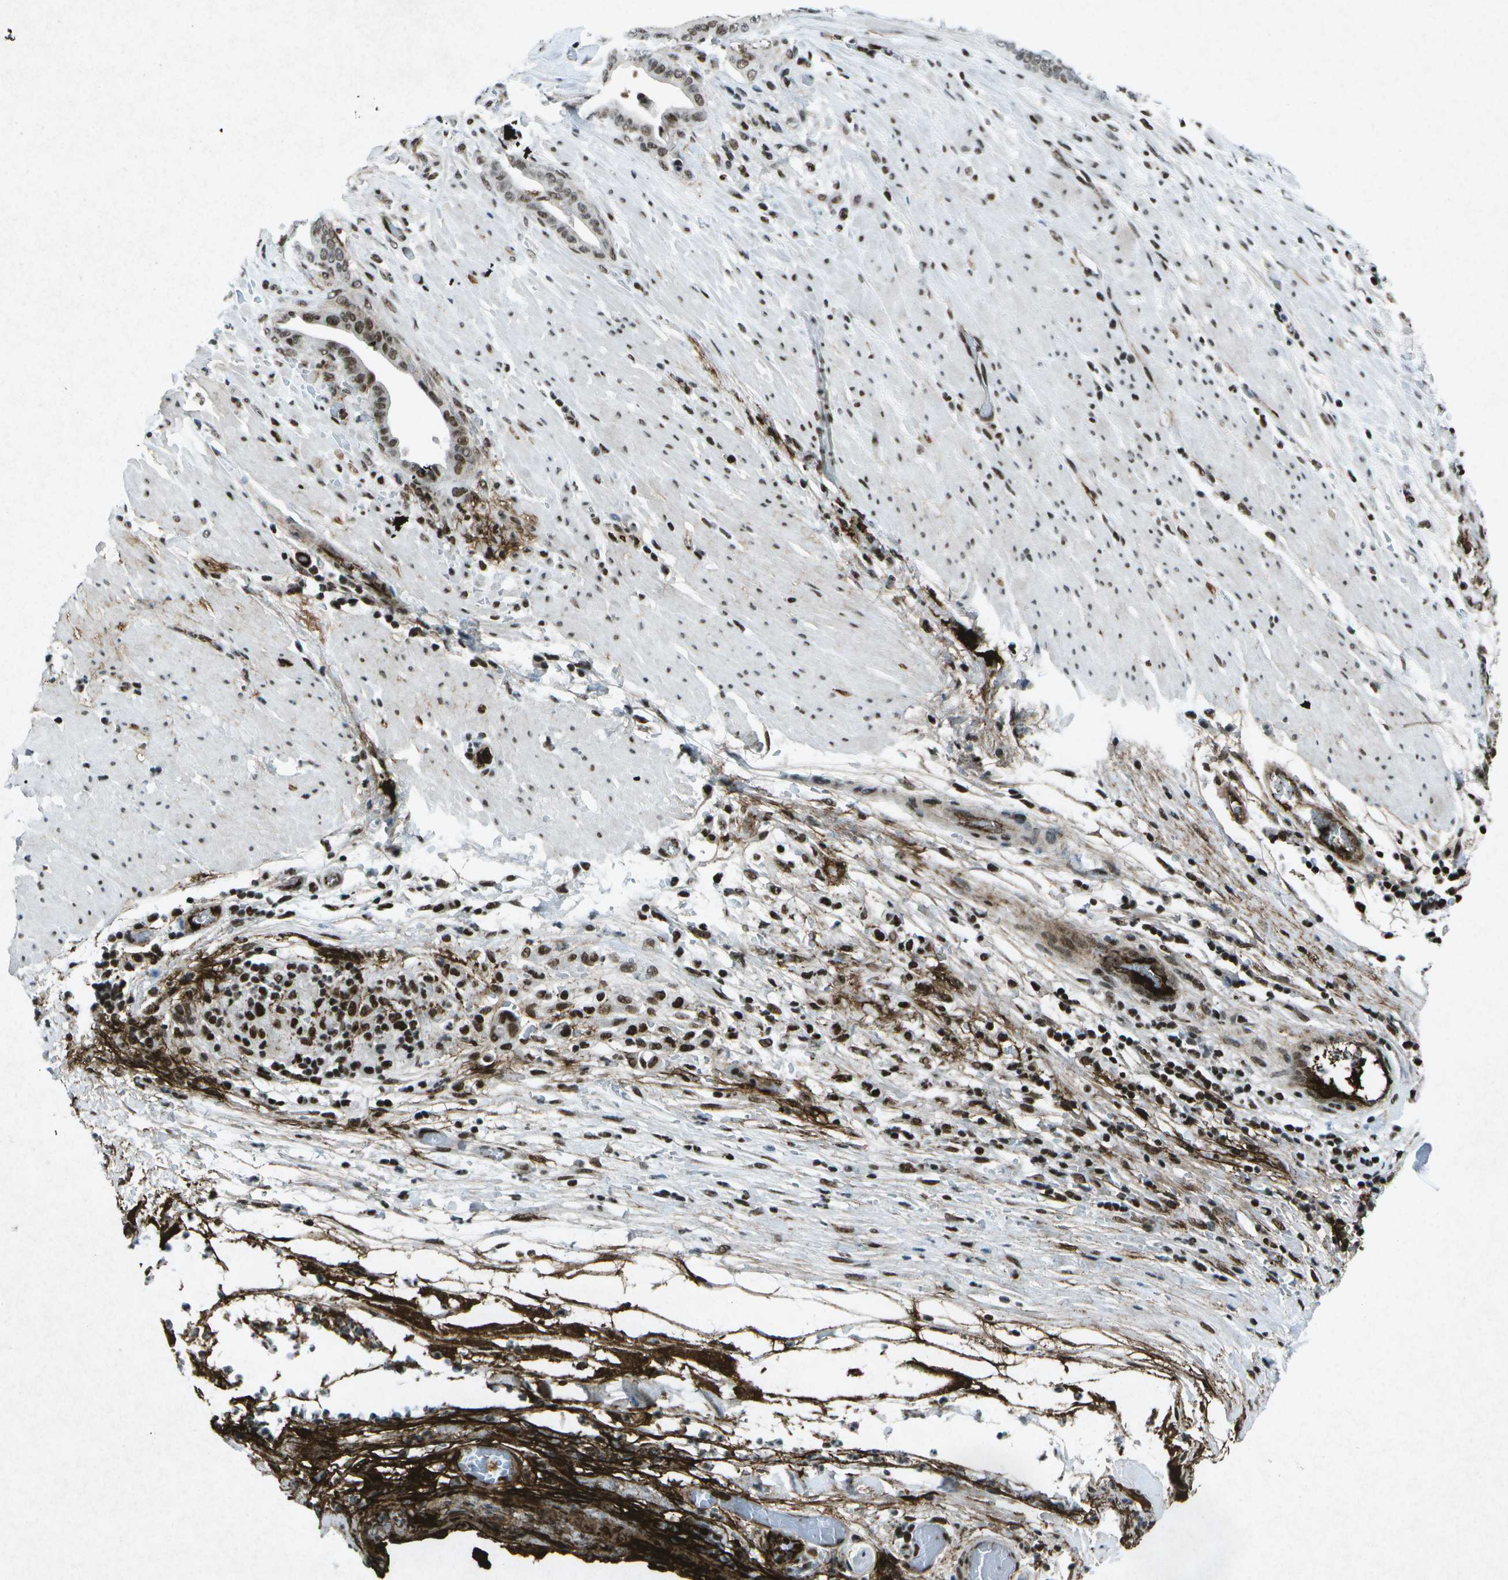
{"staining": {"intensity": "moderate", "quantity": ">75%", "location": "nuclear"}, "tissue": "pancreatic cancer", "cell_type": "Tumor cells", "image_type": "cancer", "snomed": [{"axis": "morphology", "description": "Adenocarcinoma, NOS"}, {"axis": "topography", "description": "Pancreas"}], "caption": "There is medium levels of moderate nuclear staining in tumor cells of pancreatic cancer (adenocarcinoma), as demonstrated by immunohistochemical staining (brown color).", "gene": "MTA2", "patient": {"sex": "male", "age": 63}}